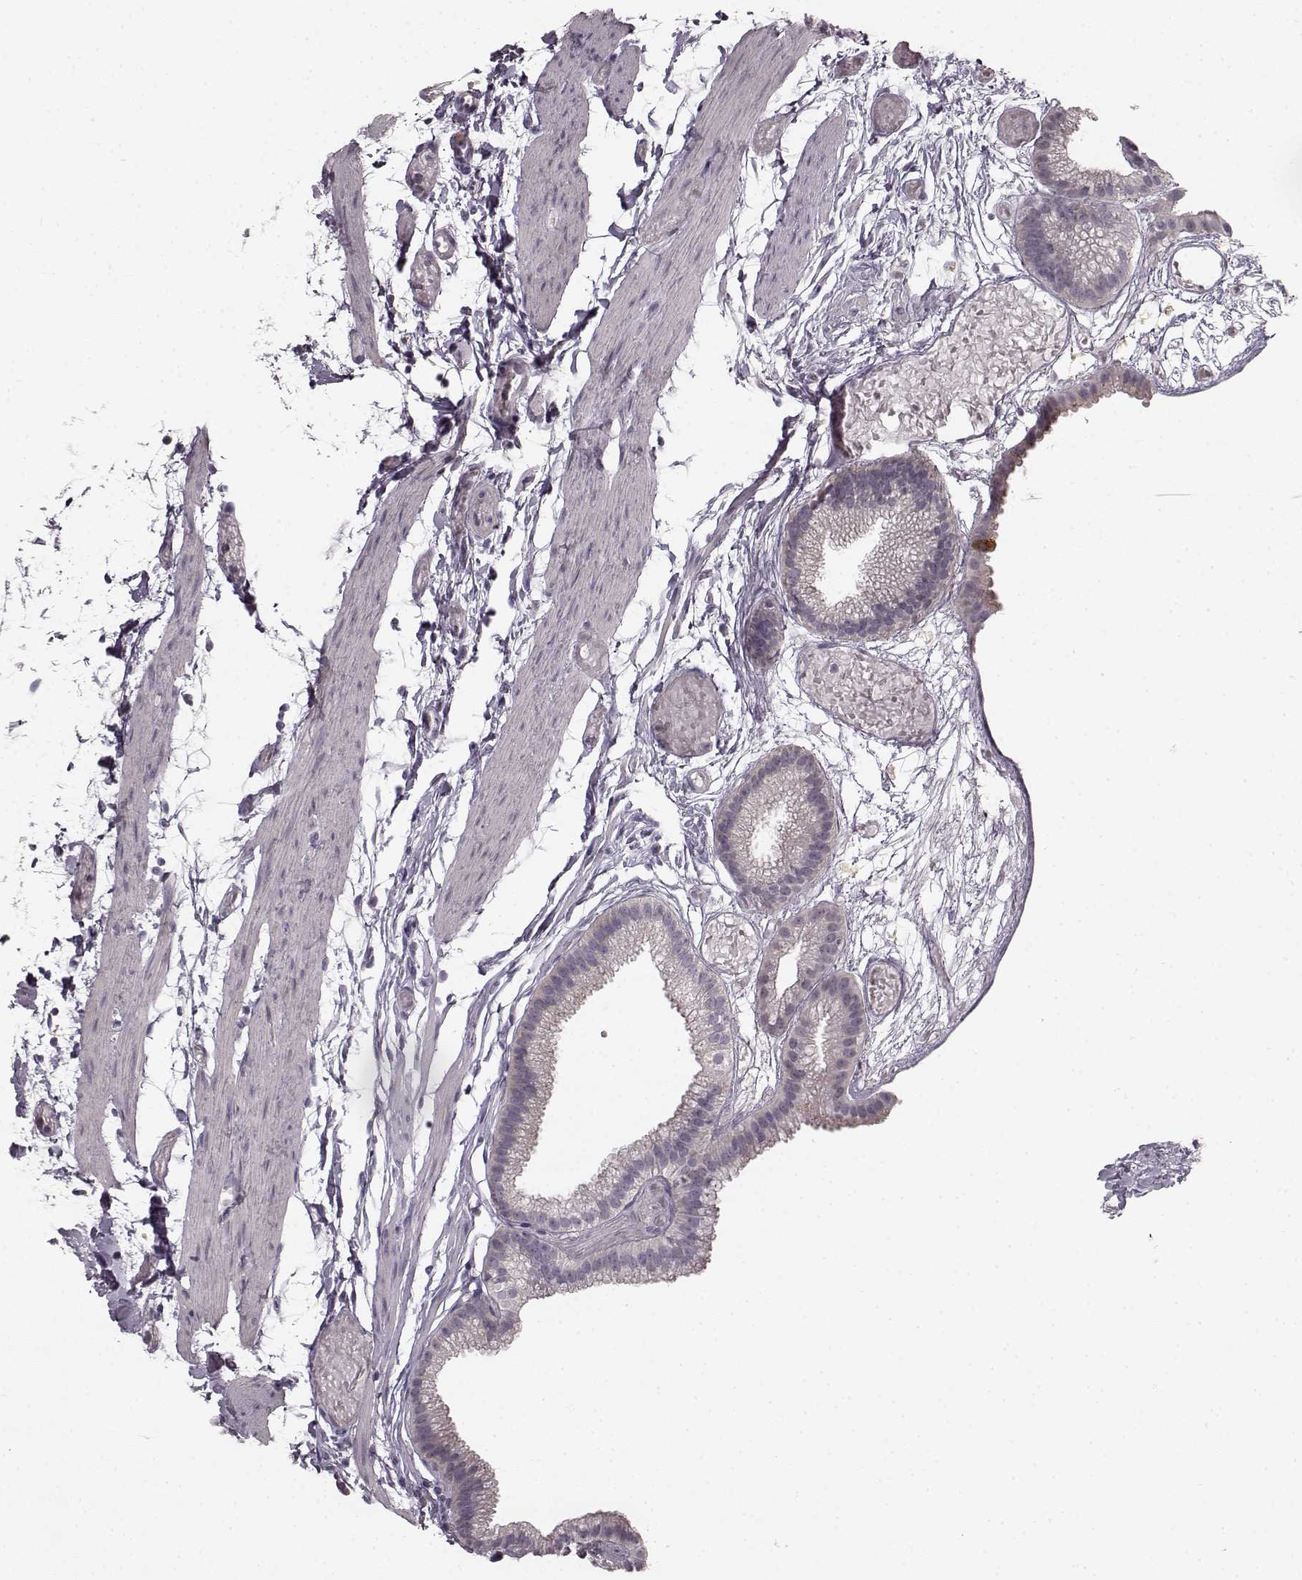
{"staining": {"intensity": "negative", "quantity": "none", "location": "none"}, "tissue": "gallbladder", "cell_type": "Glandular cells", "image_type": "normal", "snomed": [{"axis": "morphology", "description": "Normal tissue, NOS"}, {"axis": "topography", "description": "Gallbladder"}], "caption": "IHC of unremarkable human gallbladder displays no staining in glandular cells.", "gene": "HMMR", "patient": {"sex": "female", "age": 45}}